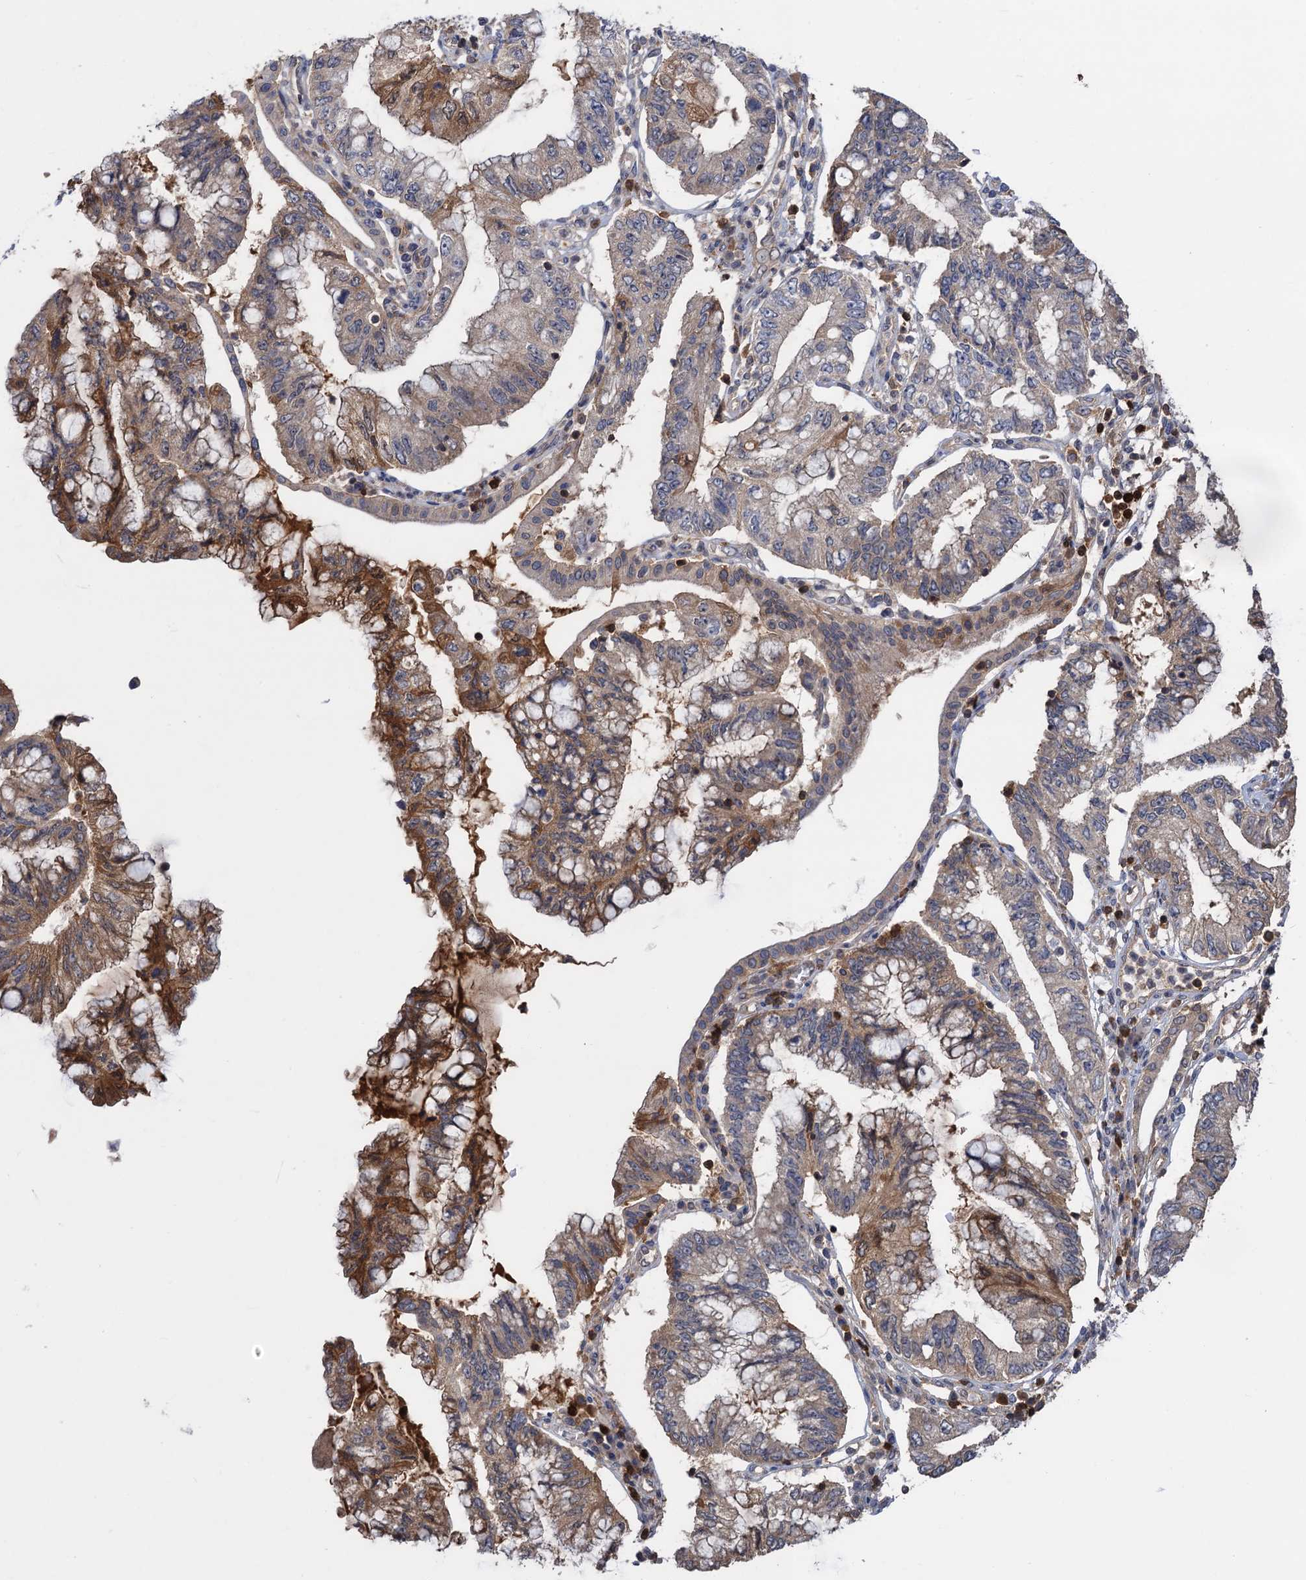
{"staining": {"intensity": "moderate", "quantity": "25%-75%", "location": "cytoplasmic/membranous"}, "tissue": "pancreatic cancer", "cell_type": "Tumor cells", "image_type": "cancer", "snomed": [{"axis": "morphology", "description": "Adenocarcinoma, NOS"}, {"axis": "topography", "description": "Pancreas"}], "caption": "Protein staining demonstrates moderate cytoplasmic/membranous expression in about 25%-75% of tumor cells in pancreatic cancer (adenocarcinoma).", "gene": "DGKA", "patient": {"sex": "female", "age": 73}}